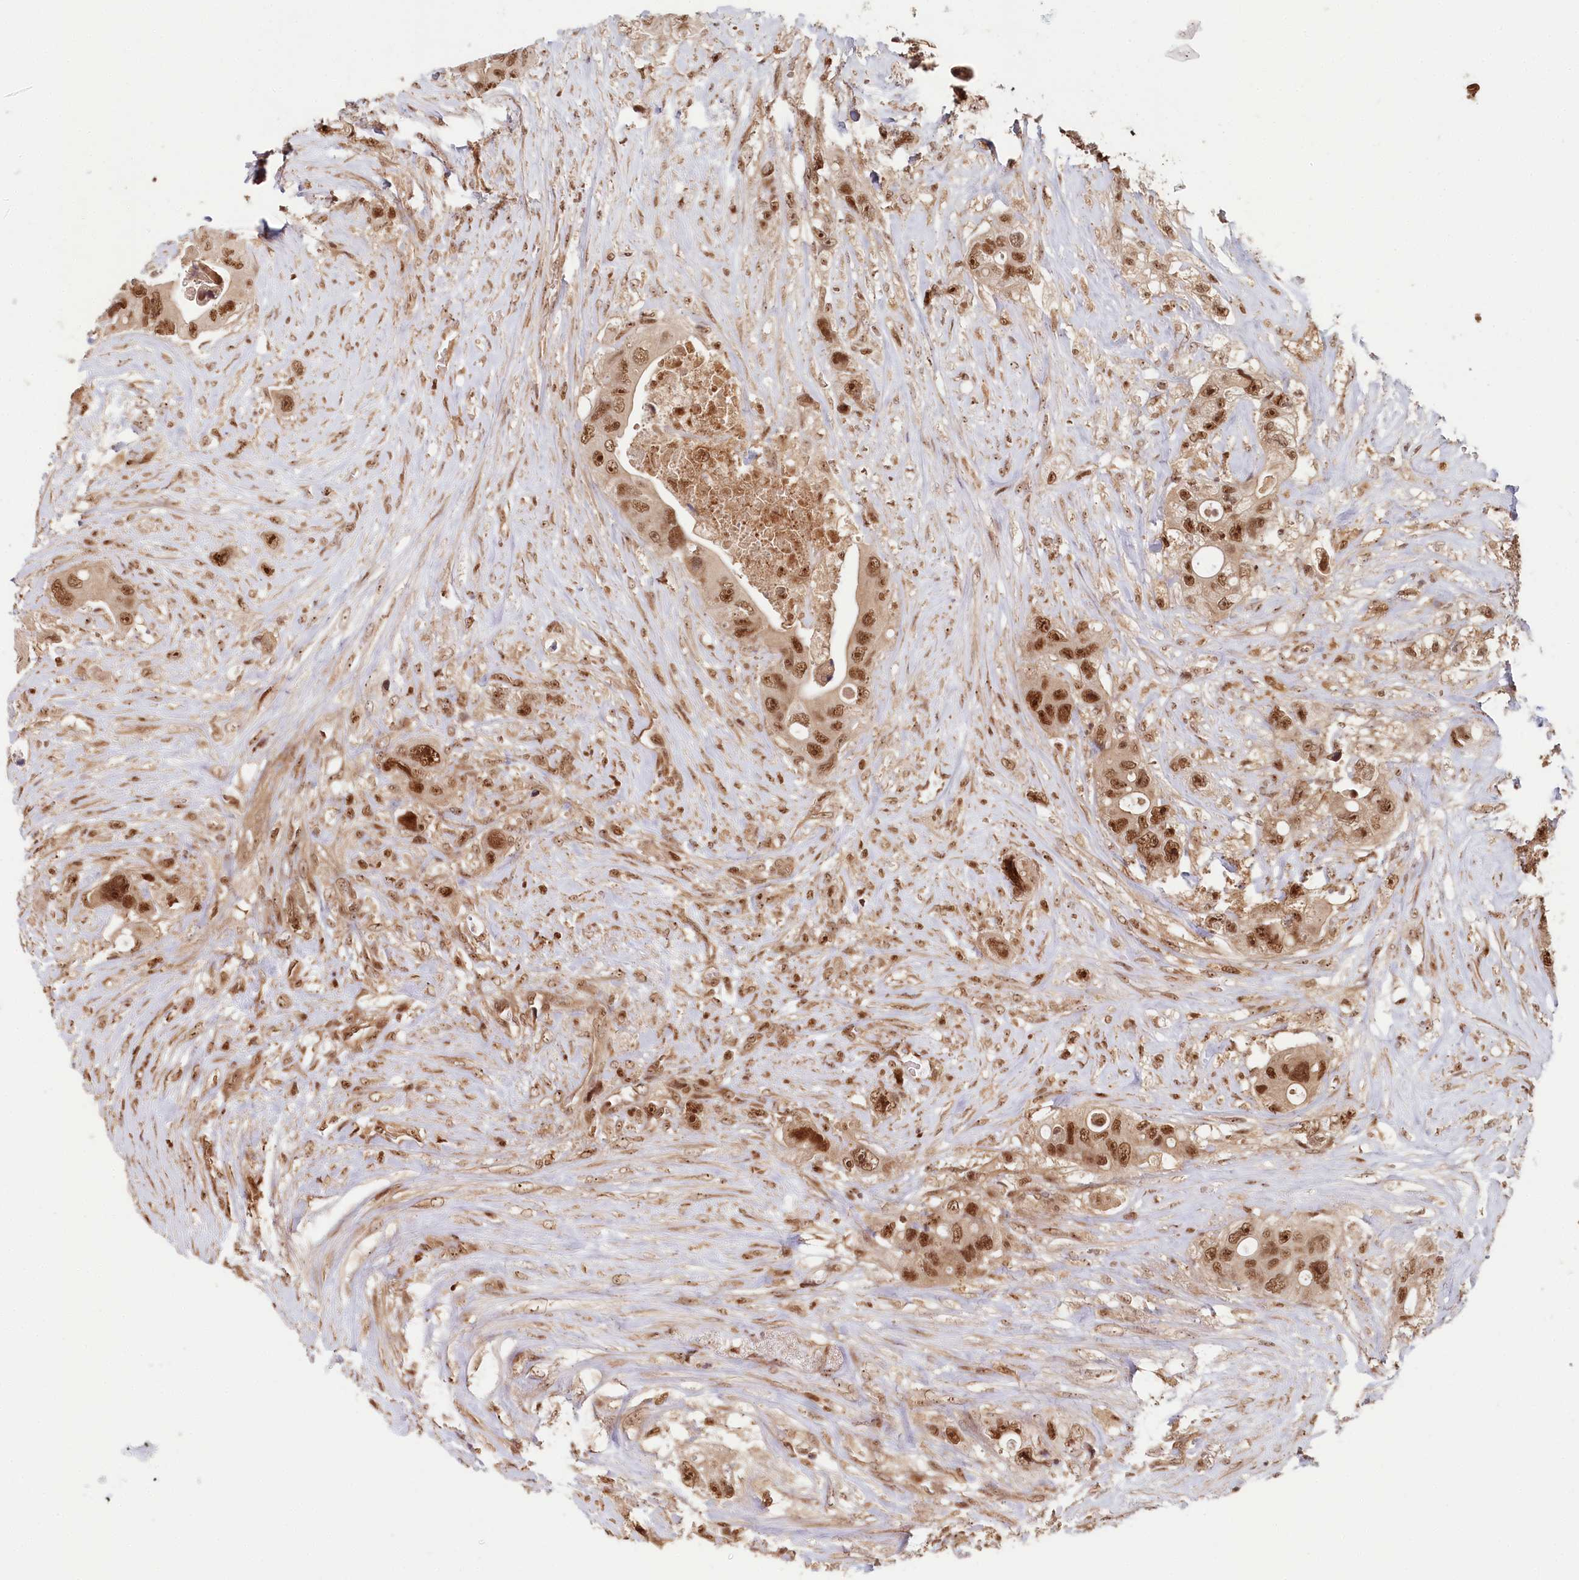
{"staining": {"intensity": "strong", "quantity": ">75%", "location": "nuclear"}, "tissue": "colorectal cancer", "cell_type": "Tumor cells", "image_type": "cancer", "snomed": [{"axis": "morphology", "description": "Adenocarcinoma, NOS"}, {"axis": "topography", "description": "Colon"}], "caption": "Immunohistochemistry photomicrograph of neoplastic tissue: colorectal cancer stained using immunohistochemistry demonstrates high levels of strong protein expression localized specifically in the nuclear of tumor cells, appearing as a nuclear brown color.", "gene": "WAPL", "patient": {"sex": "female", "age": 46}}